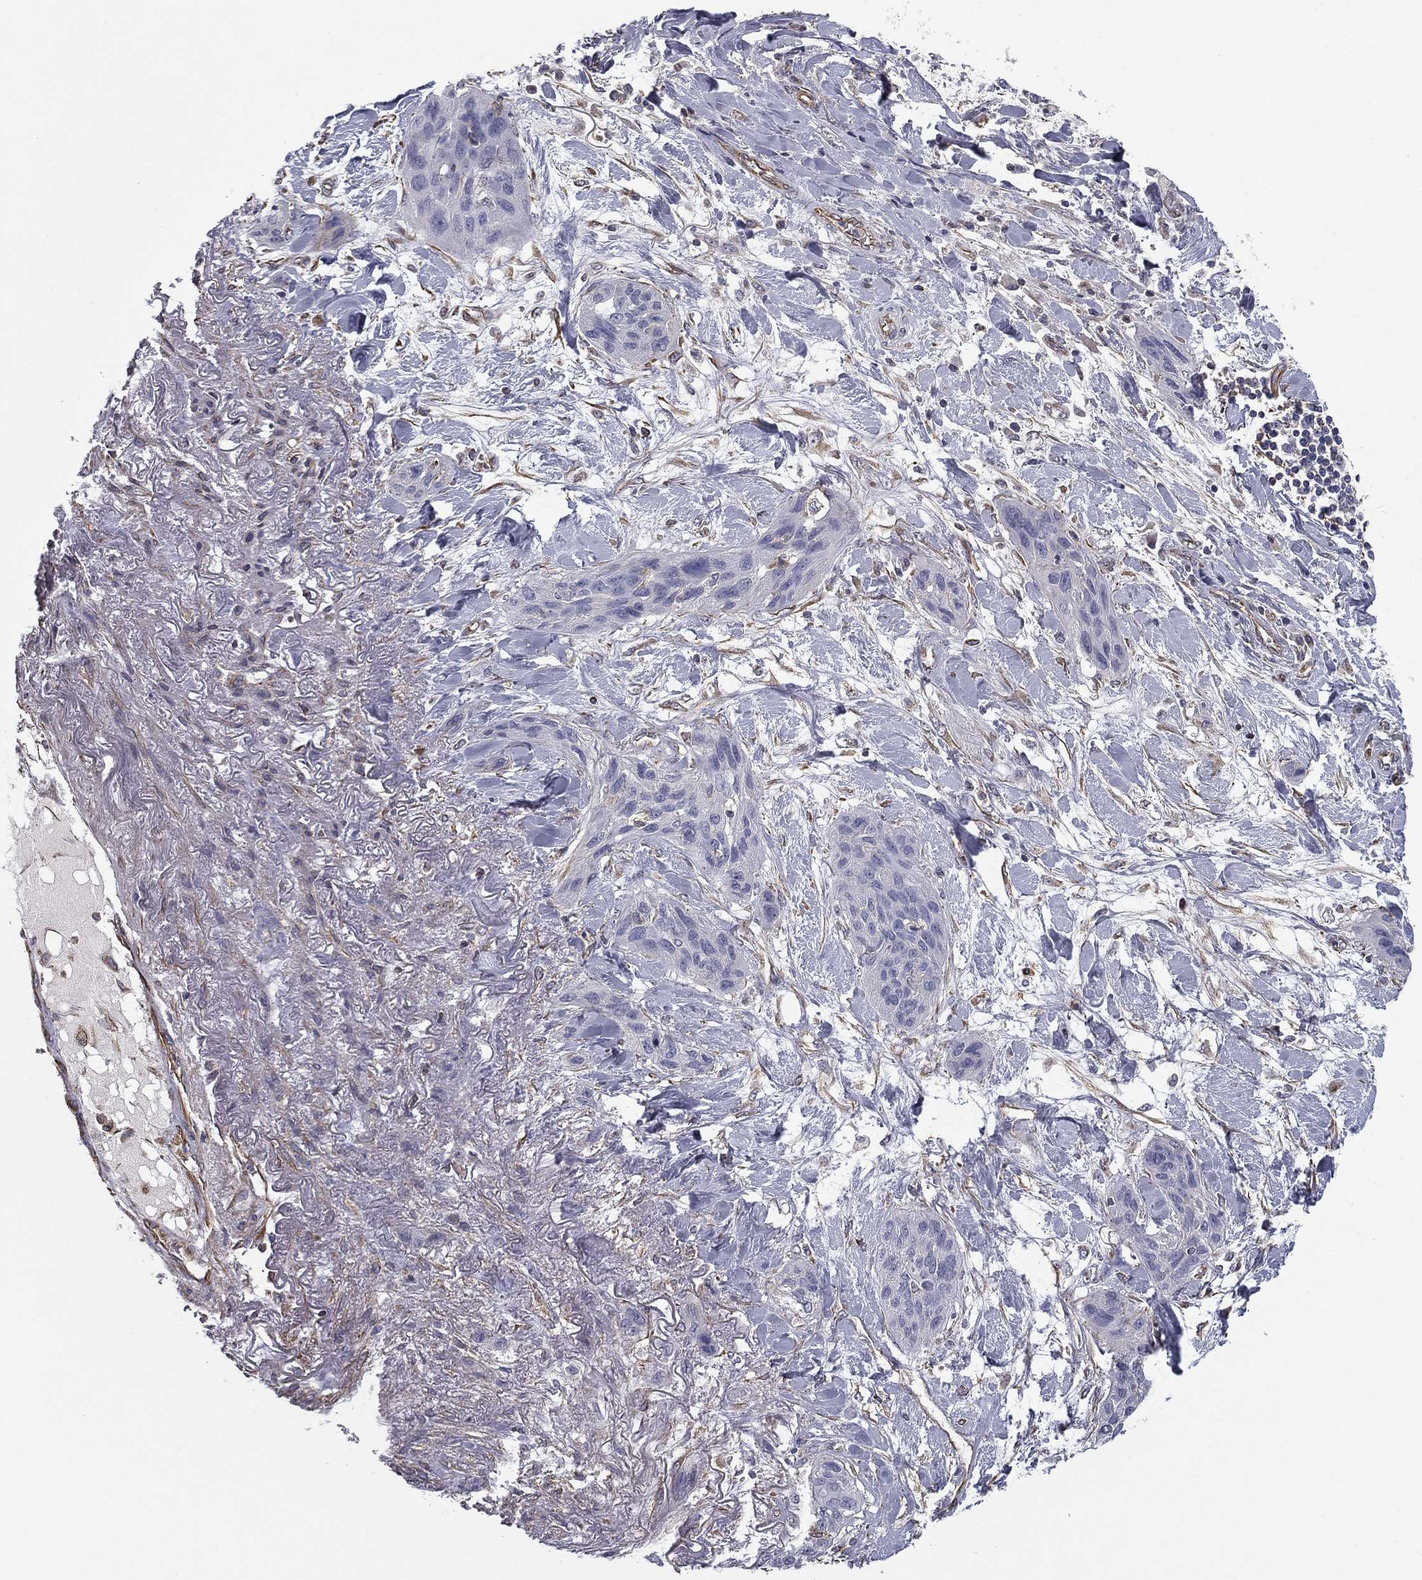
{"staining": {"intensity": "negative", "quantity": "none", "location": "none"}, "tissue": "lung cancer", "cell_type": "Tumor cells", "image_type": "cancer", "snomed": [{"axis": "morphology", "description": "Squamous cell carcinoma, NOS"}, {"axis": "topography", "description": "Lung"}], "caption": "A high-resolution photomicrograph shows immunohistochemistry staining of lung cancer (squamous cell carcinoma), which shows no significant positivity in tumor cells. The staining was performed using DAB to visualize the protein expression in brown, while the nuclei were stained in blue with hematoxylin (Magnification: 20x).", "gene": "SCUBE1", "patient": {"sex": "female", "age": 70}}